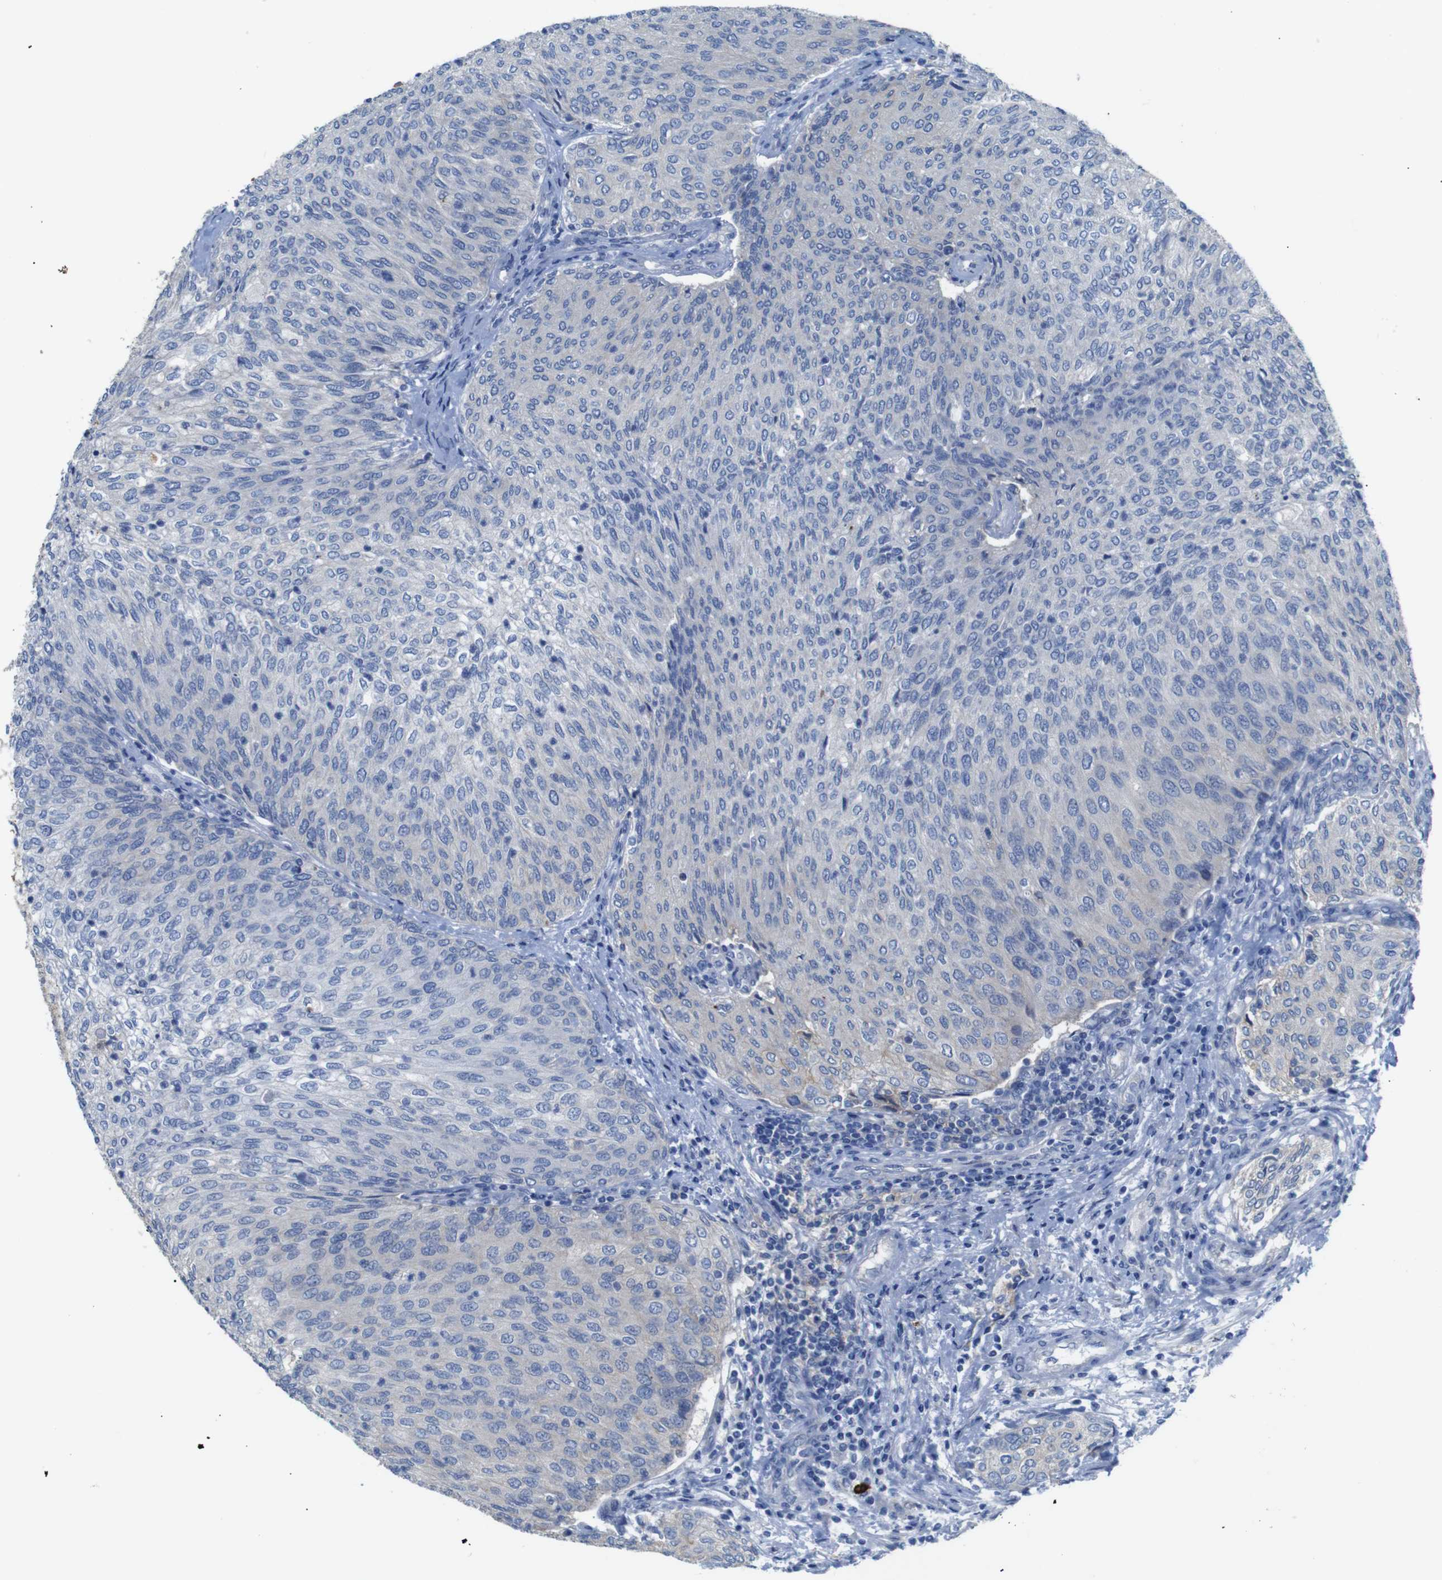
{"staining": {"intensity": "weak", "quantity": "25%-75%", "location": "cytoplasmic/membranous"}, "tissue": "urothelial cancer", "cell_type": "Tumor cells", "image_type": "cancer", "snomed": [{"axis": "morphology", "description": "Urothelial carcinoma, Low grade"}, {"axis": "topography", "description": "Urinary bladder"}], "caption": "The immunohistochemical stain shows weak cytoplasmic/membranous positivity in tumor cells of low-grade urothelial carcinoma tissue. (IHC, brightfield microscopy, high magnification).", "gene": "ALOX15", "patient": {"sex": "female", "age": 79}}